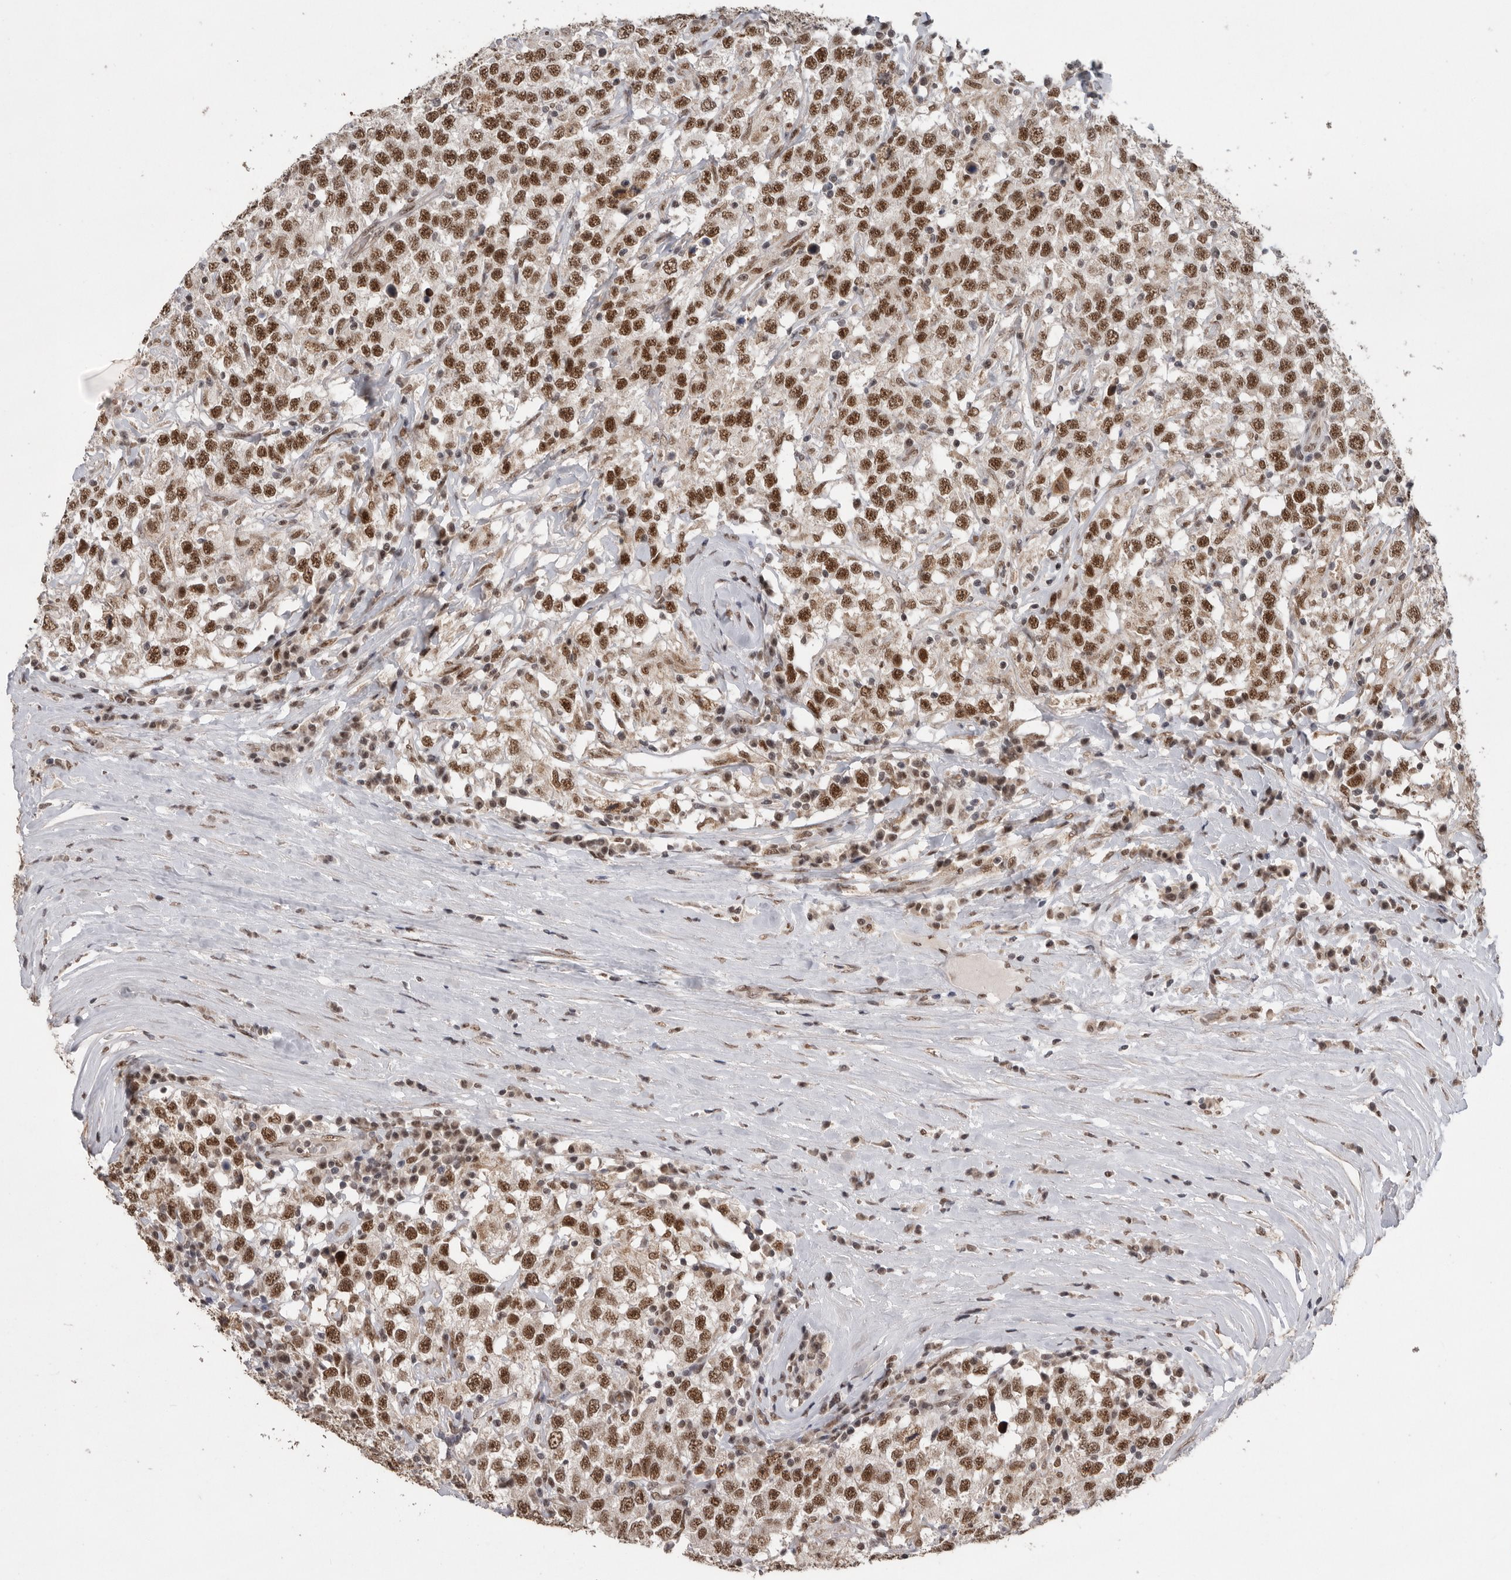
{"staining": {"intensity": "strong", "quantity": ">75%", "location": "nuclear"}, "tissue": "testis cancer", "cell_type": "Tumor cells", "image_type": "cancer", "snomed": [{"axis": "morphology", "description": "Seminoma, NOS"}, {"axis": "topography", "description": "Testis"}], "caption": "There is high levels of strong nuclear positivity in tumor cells of testis cancer, as demonstrated by immunohistochemical staining (brown color).", "gene": "PPP1R10", "patient": {"sex": "male", "age": 41}}